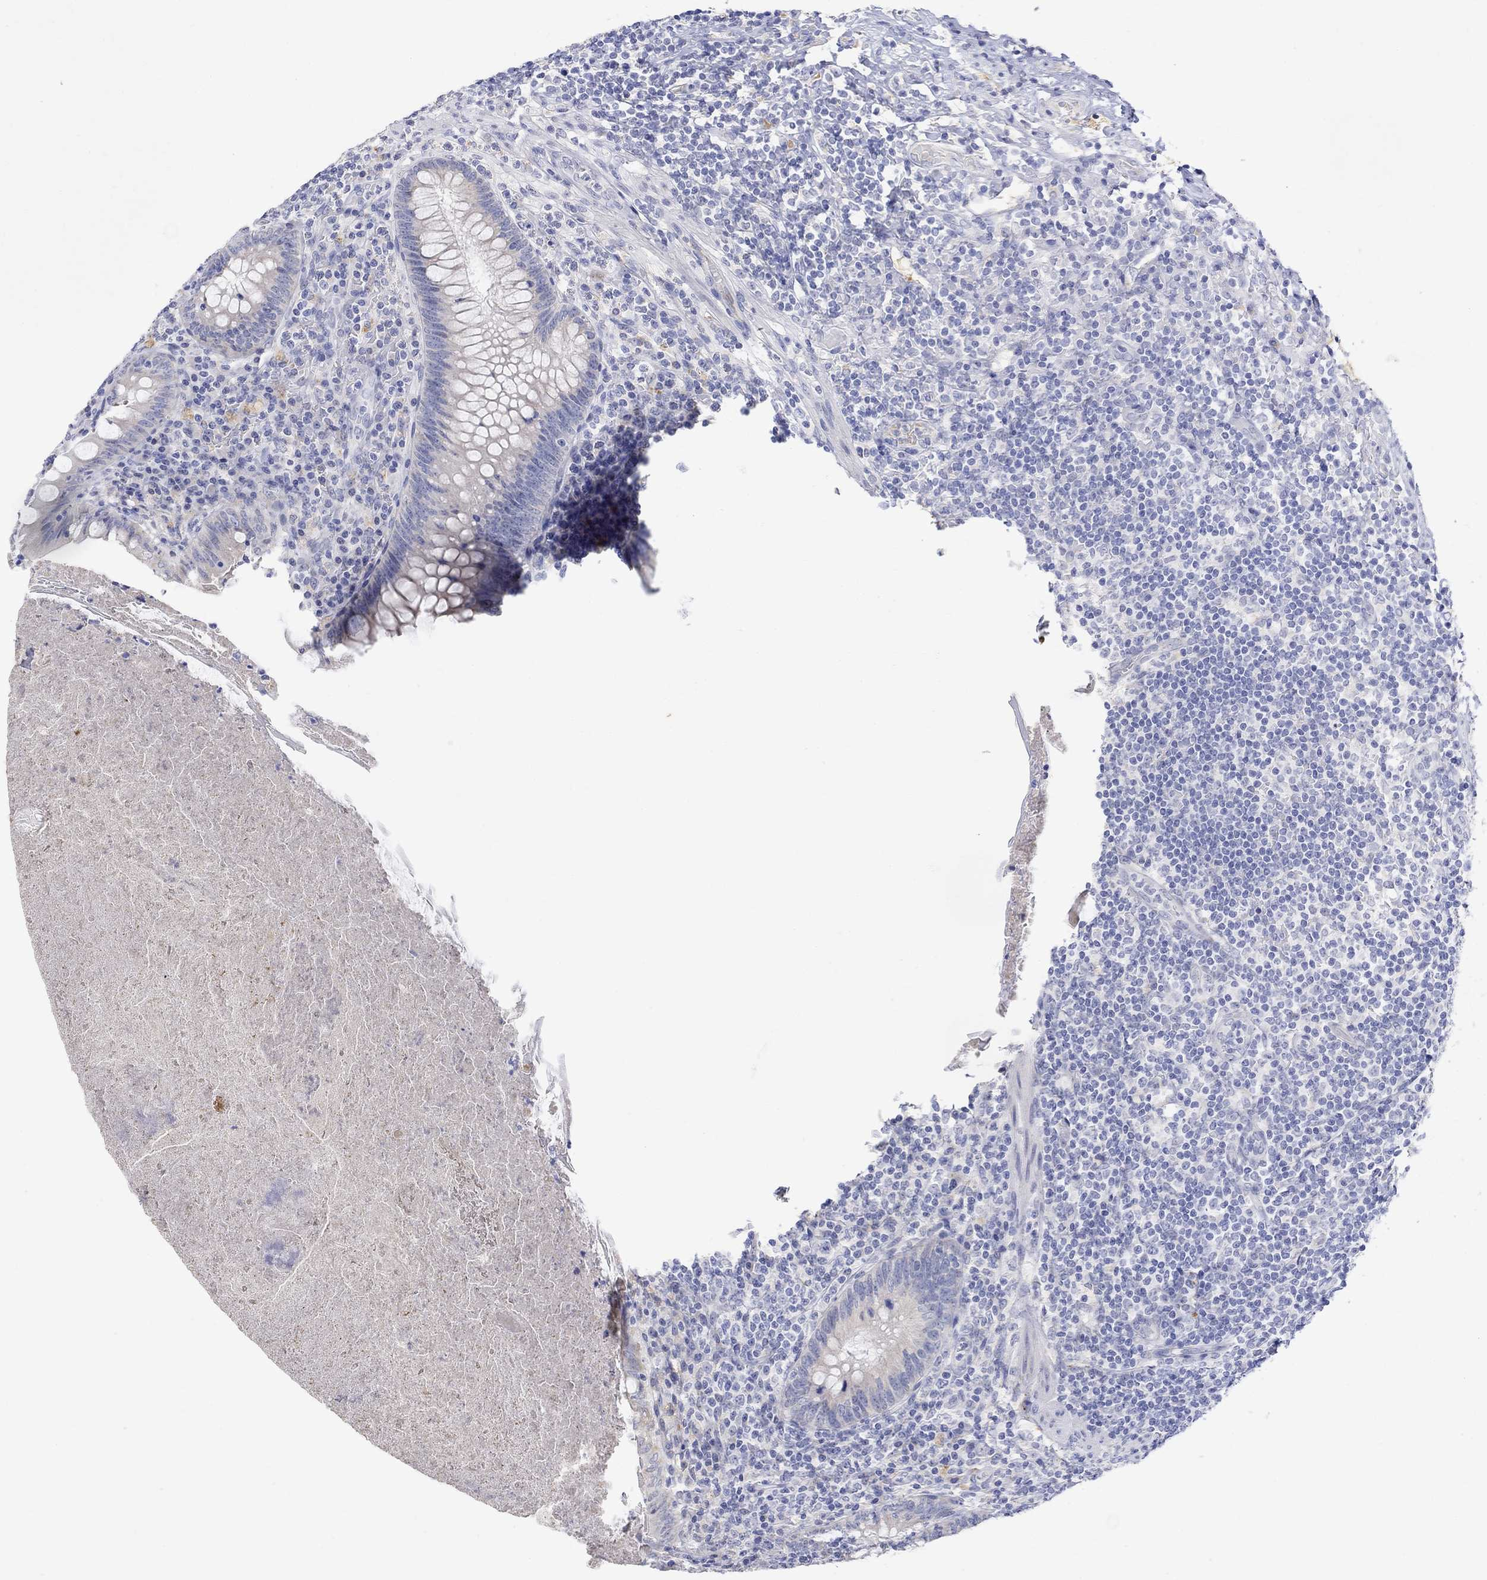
{"staining": {"intensity": "negative", "quantity": "none", "location": "none"}, "tissue": "appendix", "cell_type": "Glandular cells", "image_type": "normal", "snomed": [{"axis": "morphology", "description": "Normal tissue, NOS"}, {"axis": "topography", "description": "Appendix"}], "caption": "Immunohistochemical staining of benign human appendix shows no significant positivity in glandular cells.", "gene": "FNDC5", "patient": {"sex": "male", "age": 47}}